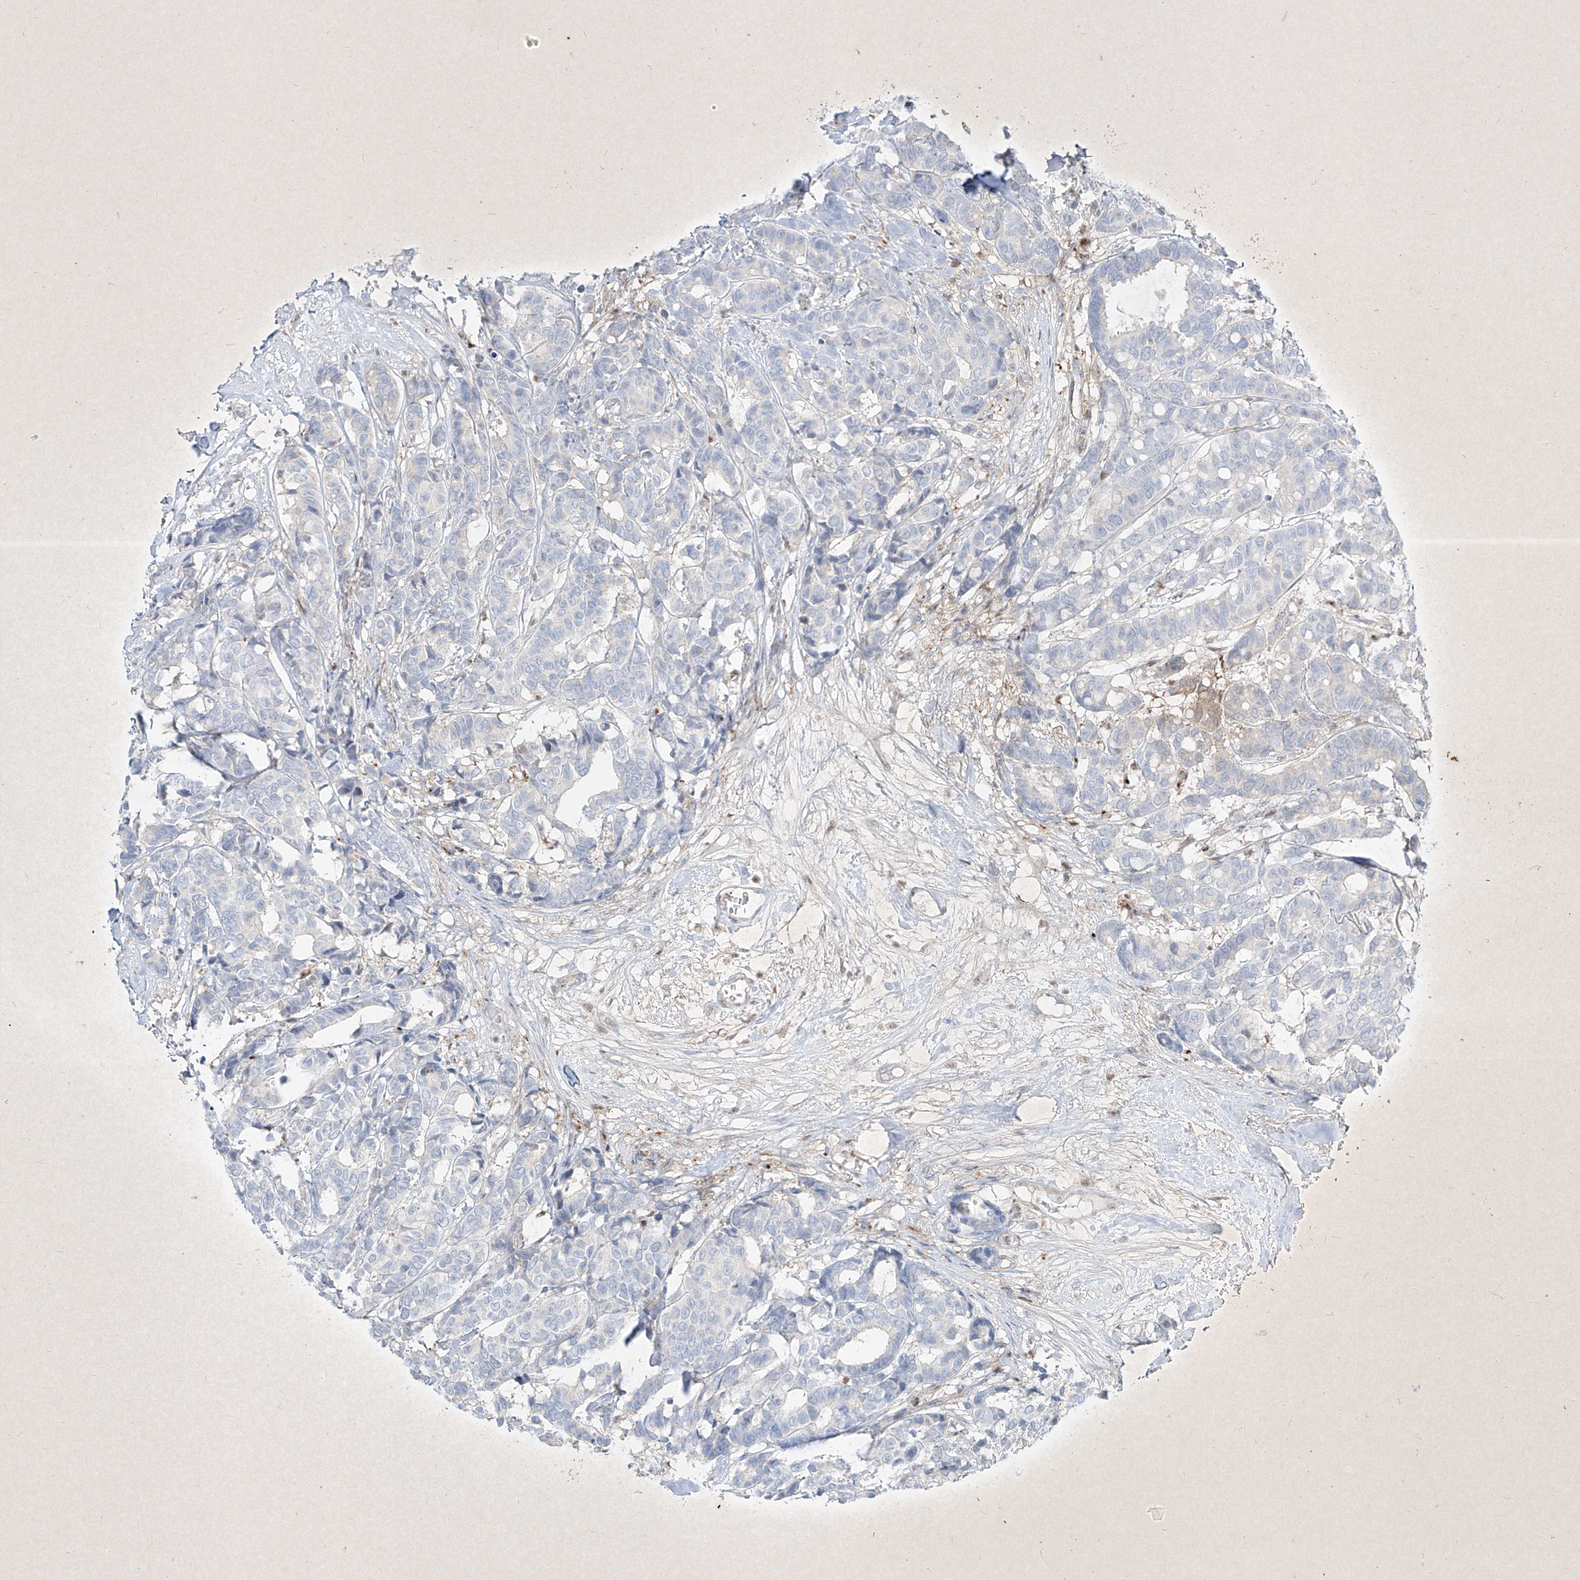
{"staining": {"intensity": "negative", "quantity": "none", "location": "none"}, "tissue": "breast cancer", "cell_type": "Tumor cells", "image_type": "cancer", "snomed": [{"axis": "morphology", "description": "Duct carcinoma"}, {"axis": "topography", "description": "Breast"}], "caption": "The immunohistochemistry (IHC) image has no significant staining in tumor cells of intraductal carcinoma (breast) tissue.", "gene": "PSMB10", "patient": {"sex": "female", "age": 87}}